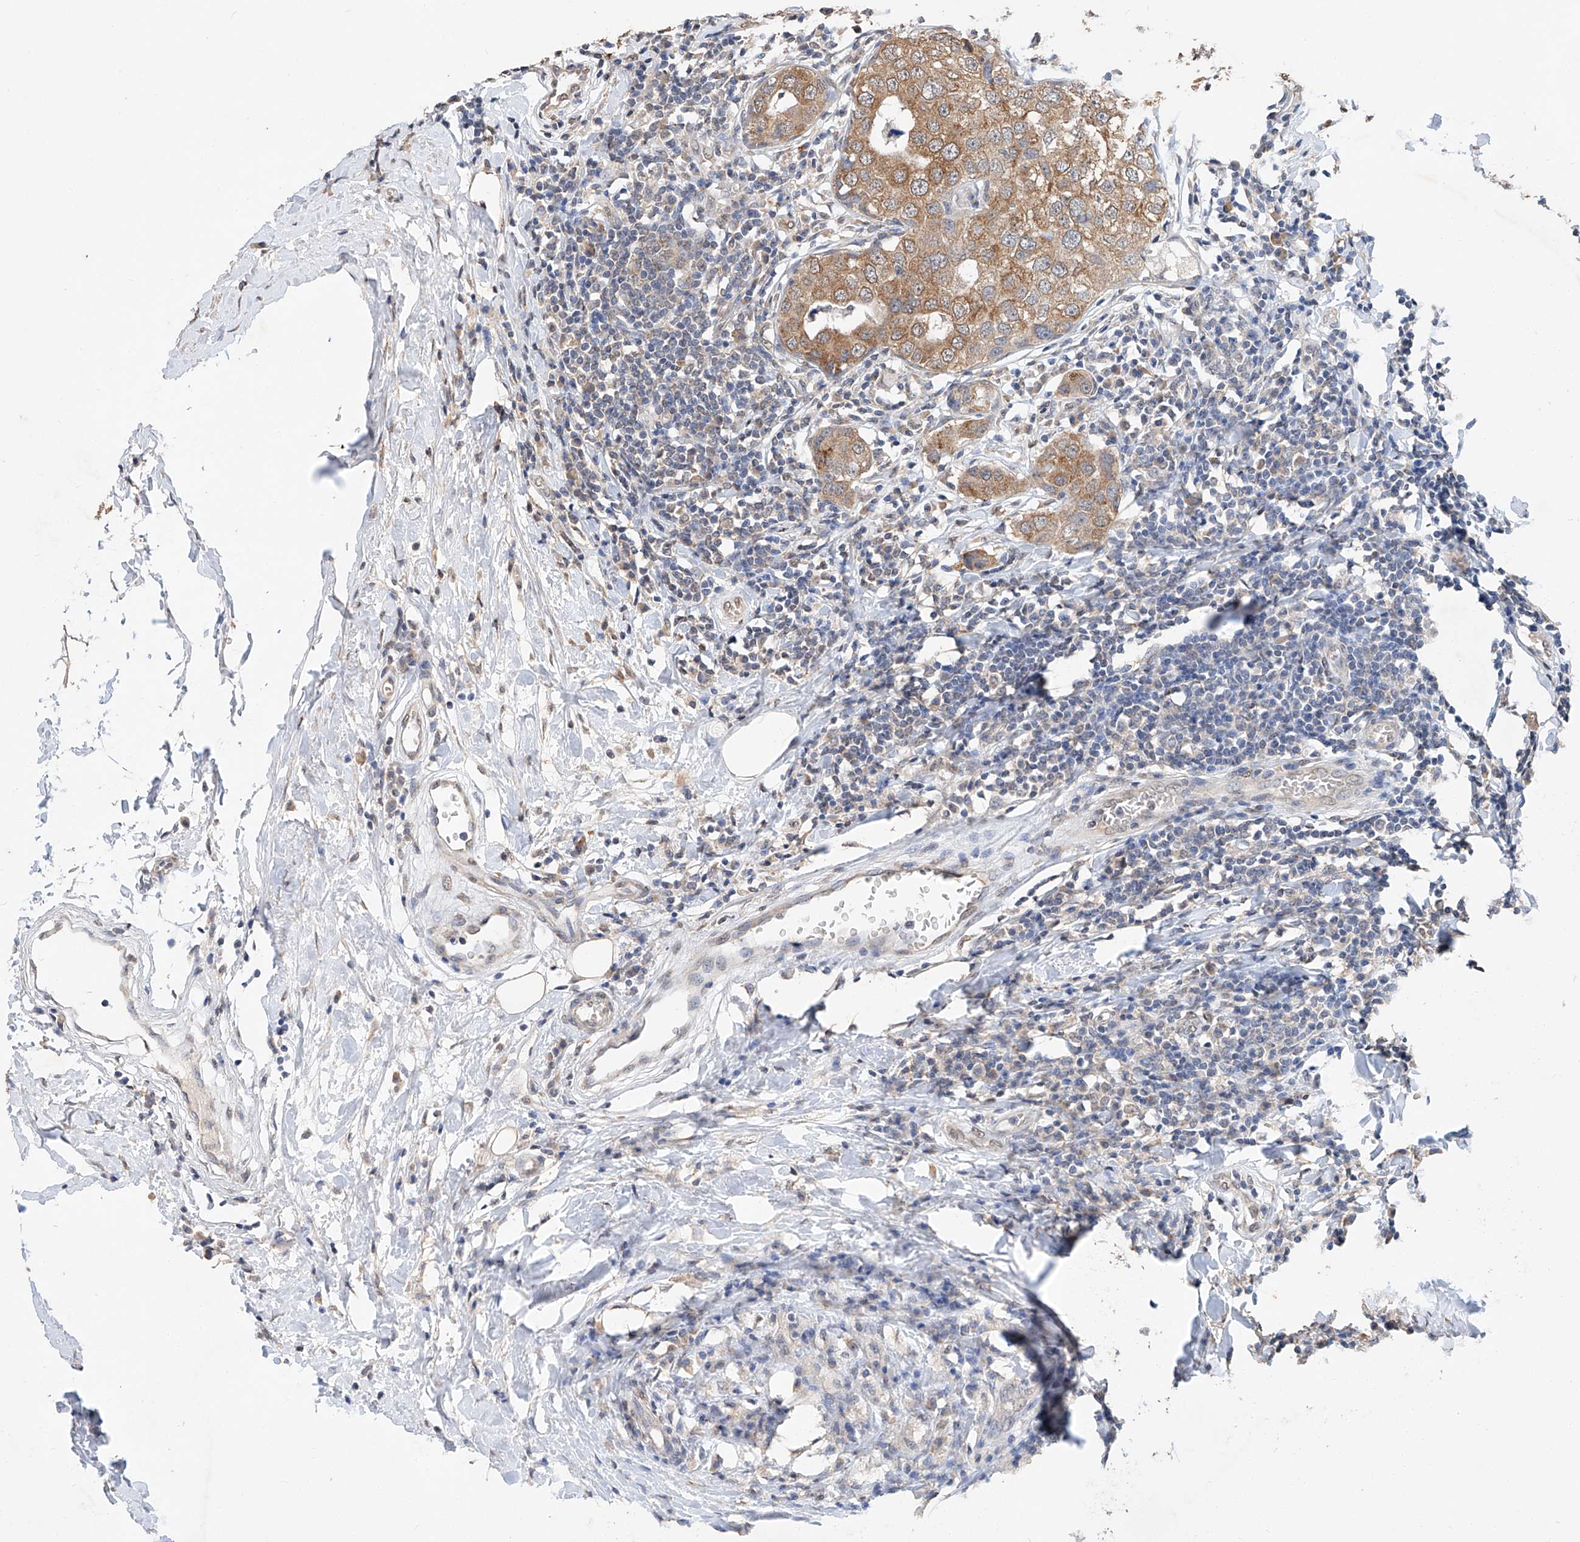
{"staining": {"intensity": "moderate", "quantity": ">75%", "location": "cytoplasmic/membranous"}, "tissue": "breast cancer", "cell_type": "Tumor cells", "image_type": "cancer", "snomed": [{"axis": "morphology", "description": "Duct carcinoma"}, {"axis": "topography", "description": "Breast"}], "caption": "Immunohistochemical staining of human breast cancer (intraductal carcinoma) displays moderate cytoplasmic/membranous protein expression in approximately >75% of tumor cells.", "gene": "CERS4", "patient": {"sex": "female", "age": 27}}